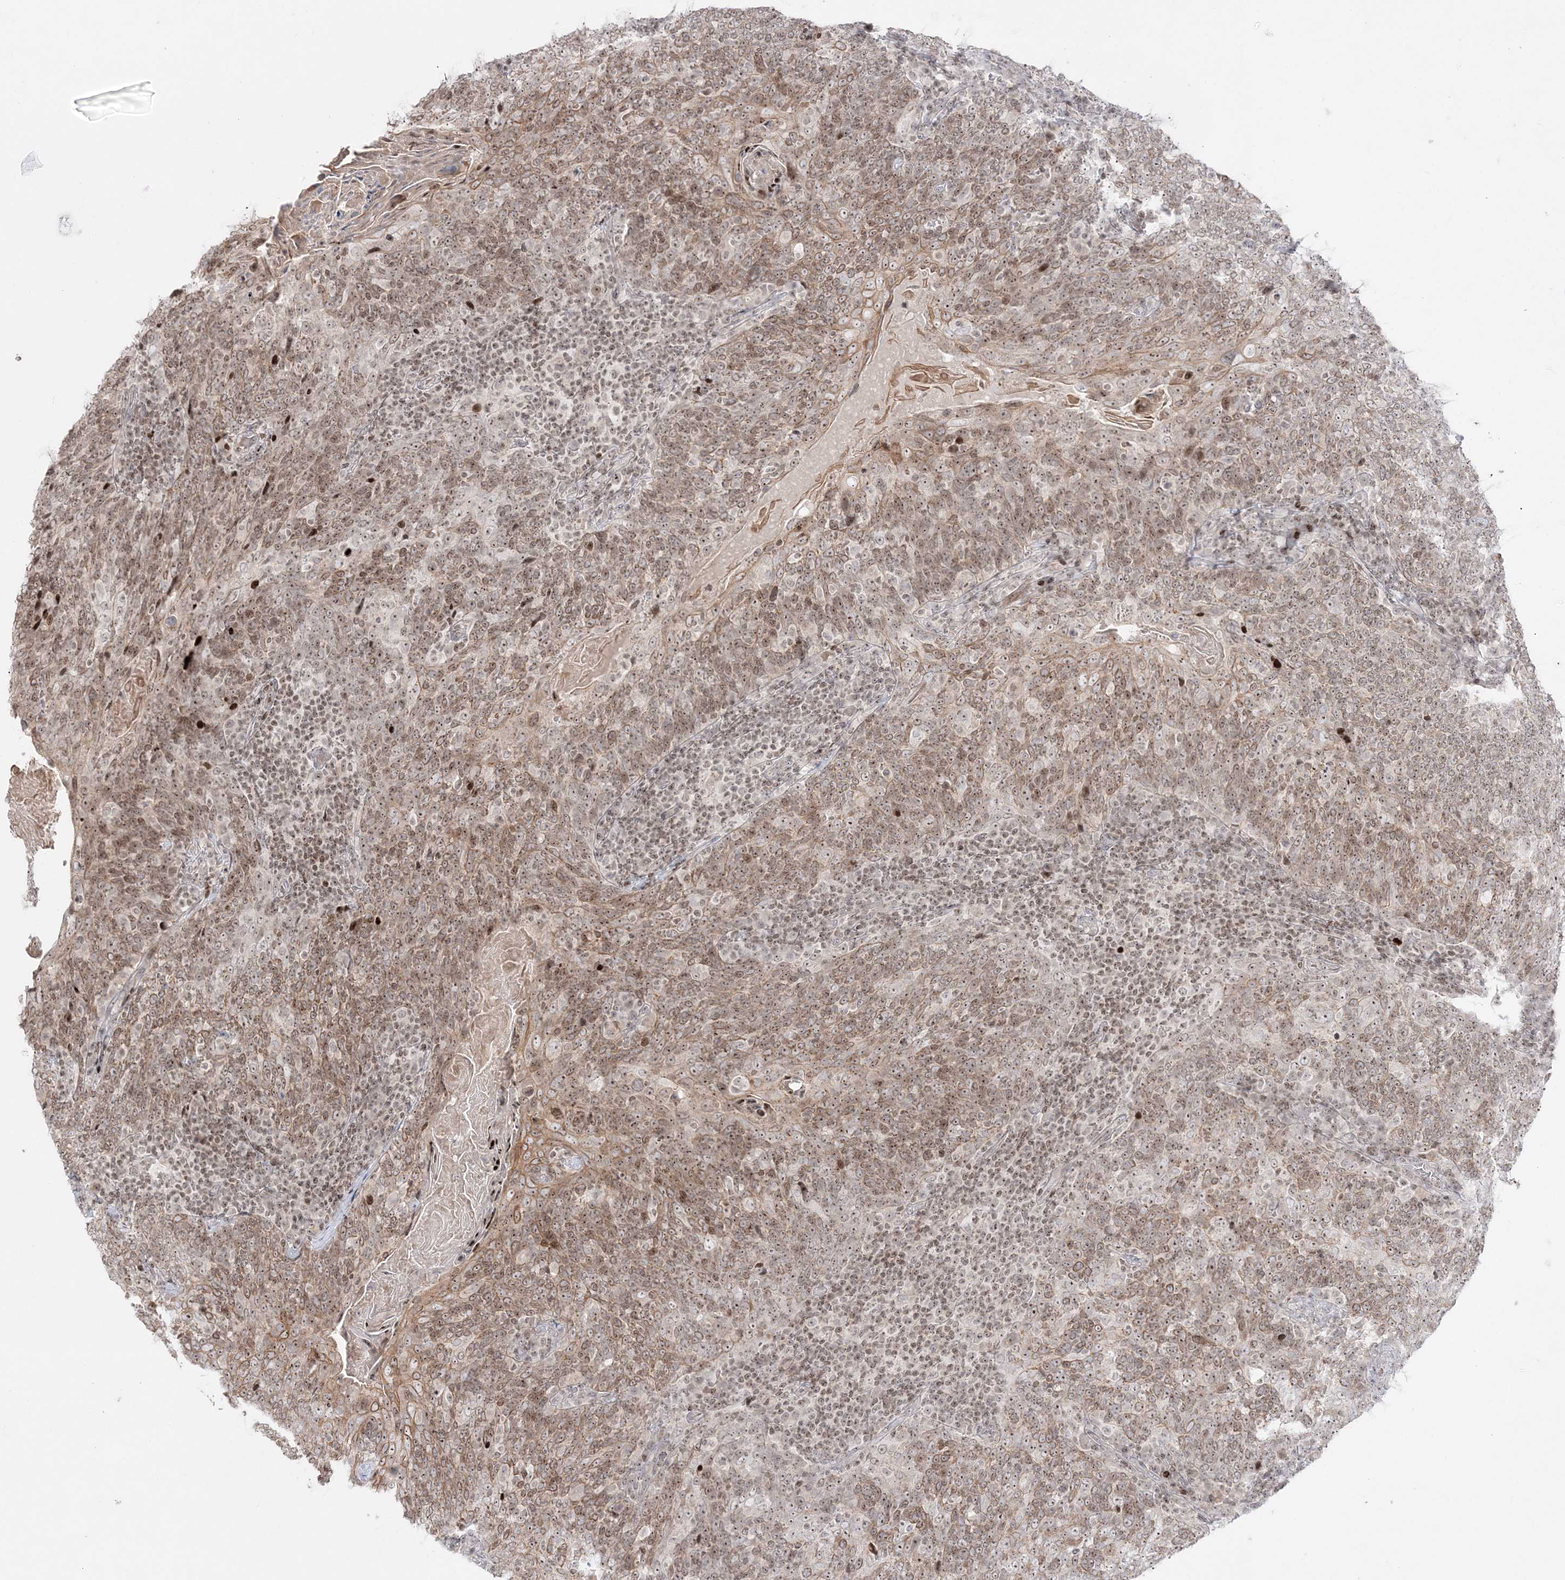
{"staining": {"intensity": "moderate", "quantity": ">75%", "location": "cytoplasmic/membranous,nuclear"}, "tissue": "head and neck cancer", "cell_type": "Tumor cells", "image_type": "cancer", "snomed": [{"axis": "morphology", "description": "Squamous cell carcinoma, NOS"}, {"axis": "morphology", "description": "Squamous cell carcinoma, metastatic, NOS"}, {"axis": "topography", "description": "Lymph node"}, {"axis": "topography", "description": "Head-Neck"}], "caption": "Immunohistochemistry (IHC) of head and neck cancer (metastatic squamous cell carcinoma) displays medium levels of moderate cytoplasmic/membranous and nuclear expression in approximately >75% of tumor cells.", "gene": "SH3BP4", "patient": {"sex": "male", "age": 62}}